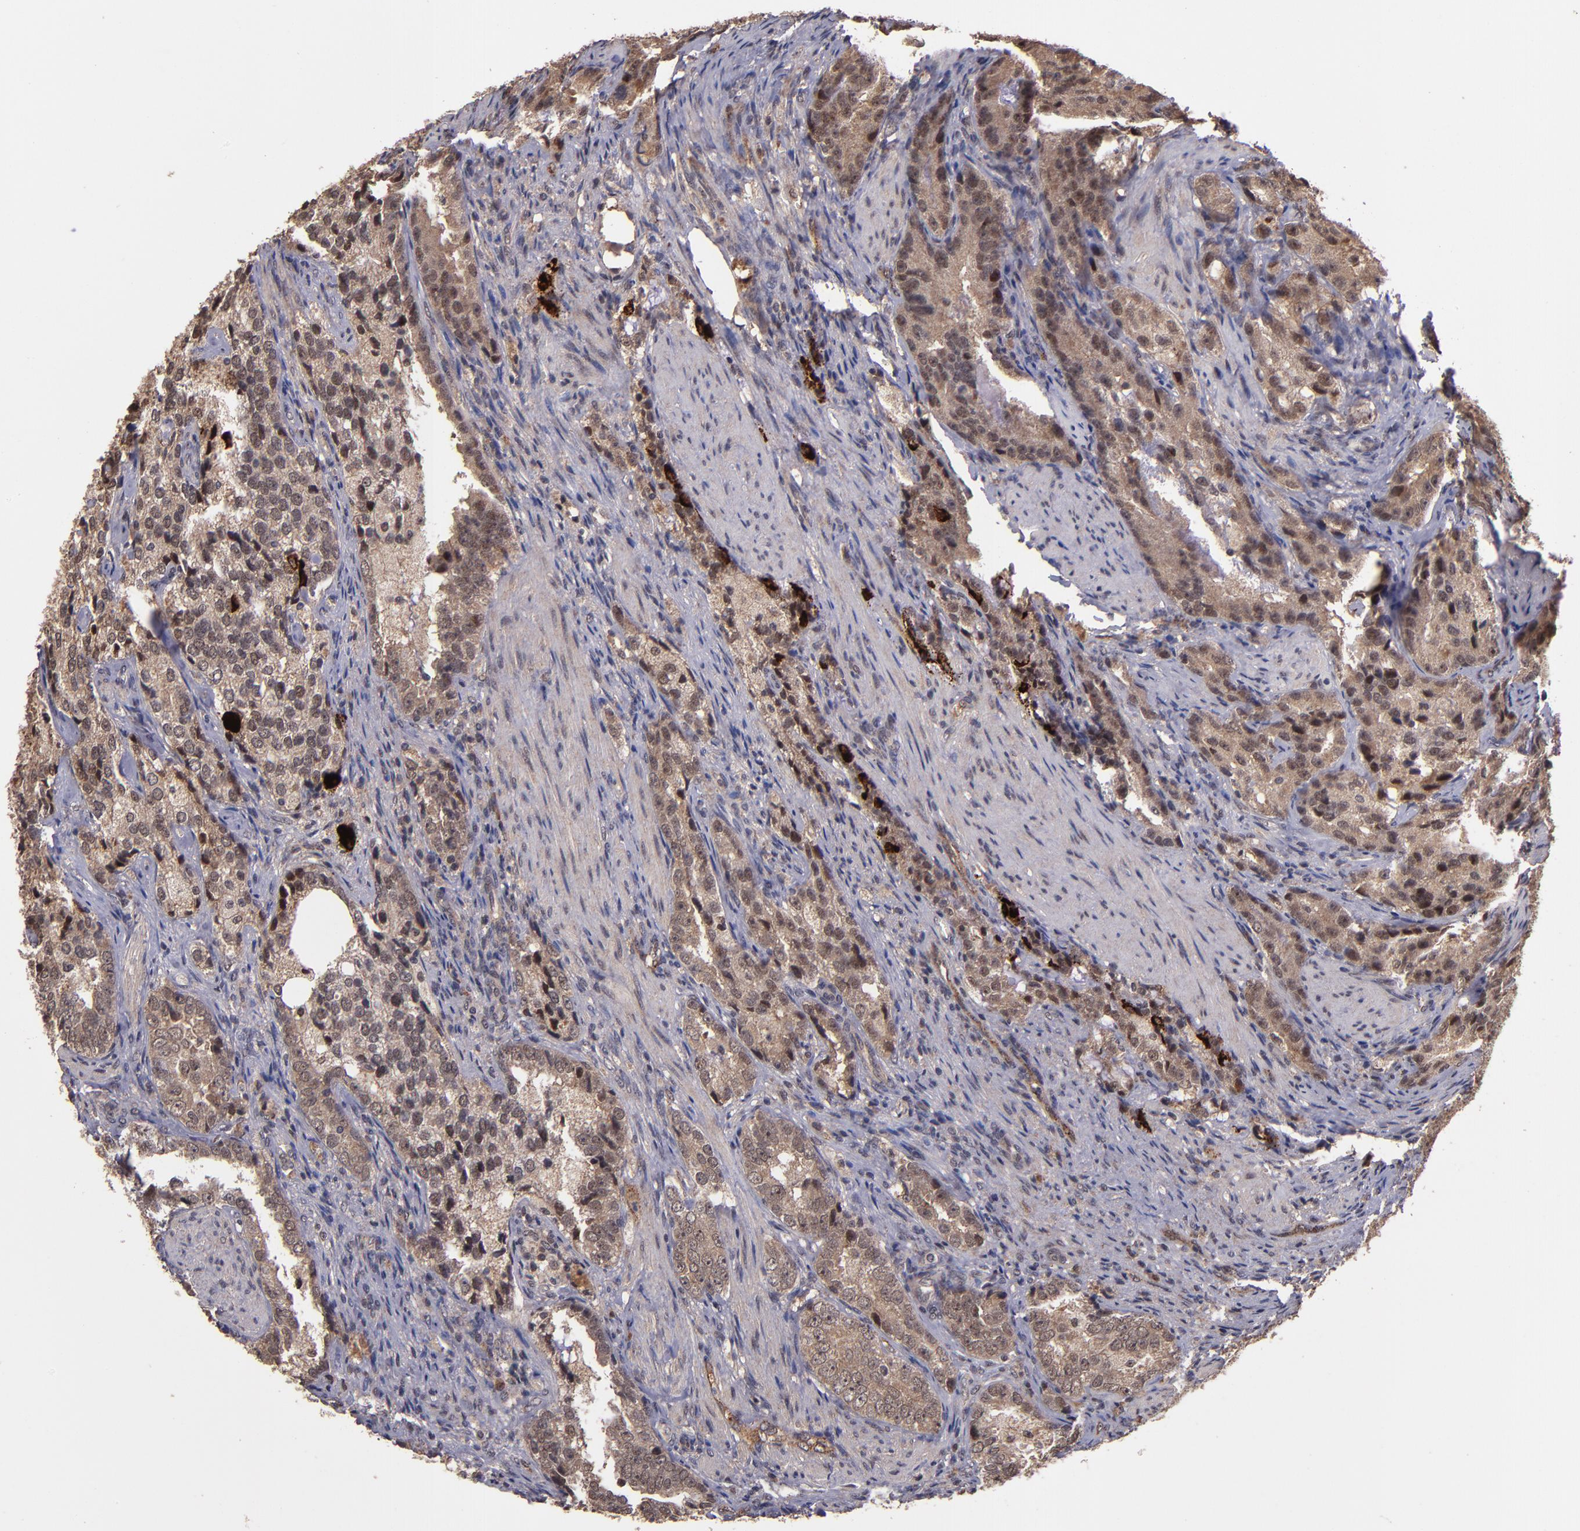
{"staining": {"intensity": "moderate", "quantity": ">75%", "location": "cytoplasmic/membranous"}, "tissue": "prostate cancer", "cell_type": "Tumor cells", "image_type": "cancer", "snomed": [{"axis": "morphology", "description": "Adenocarcinoma, High grade"}, {"axis": "topography", "description": "Prostate"}], "caption": "Human prostate cancer (high-grade adenocarcinoma) stained with a brown dye reveals moderate cytoplasmic/membranous positive positivity in about >75% of tumor cells.", "gene": "RIOK3", "patient": {"sex": "male", "age": 63}}